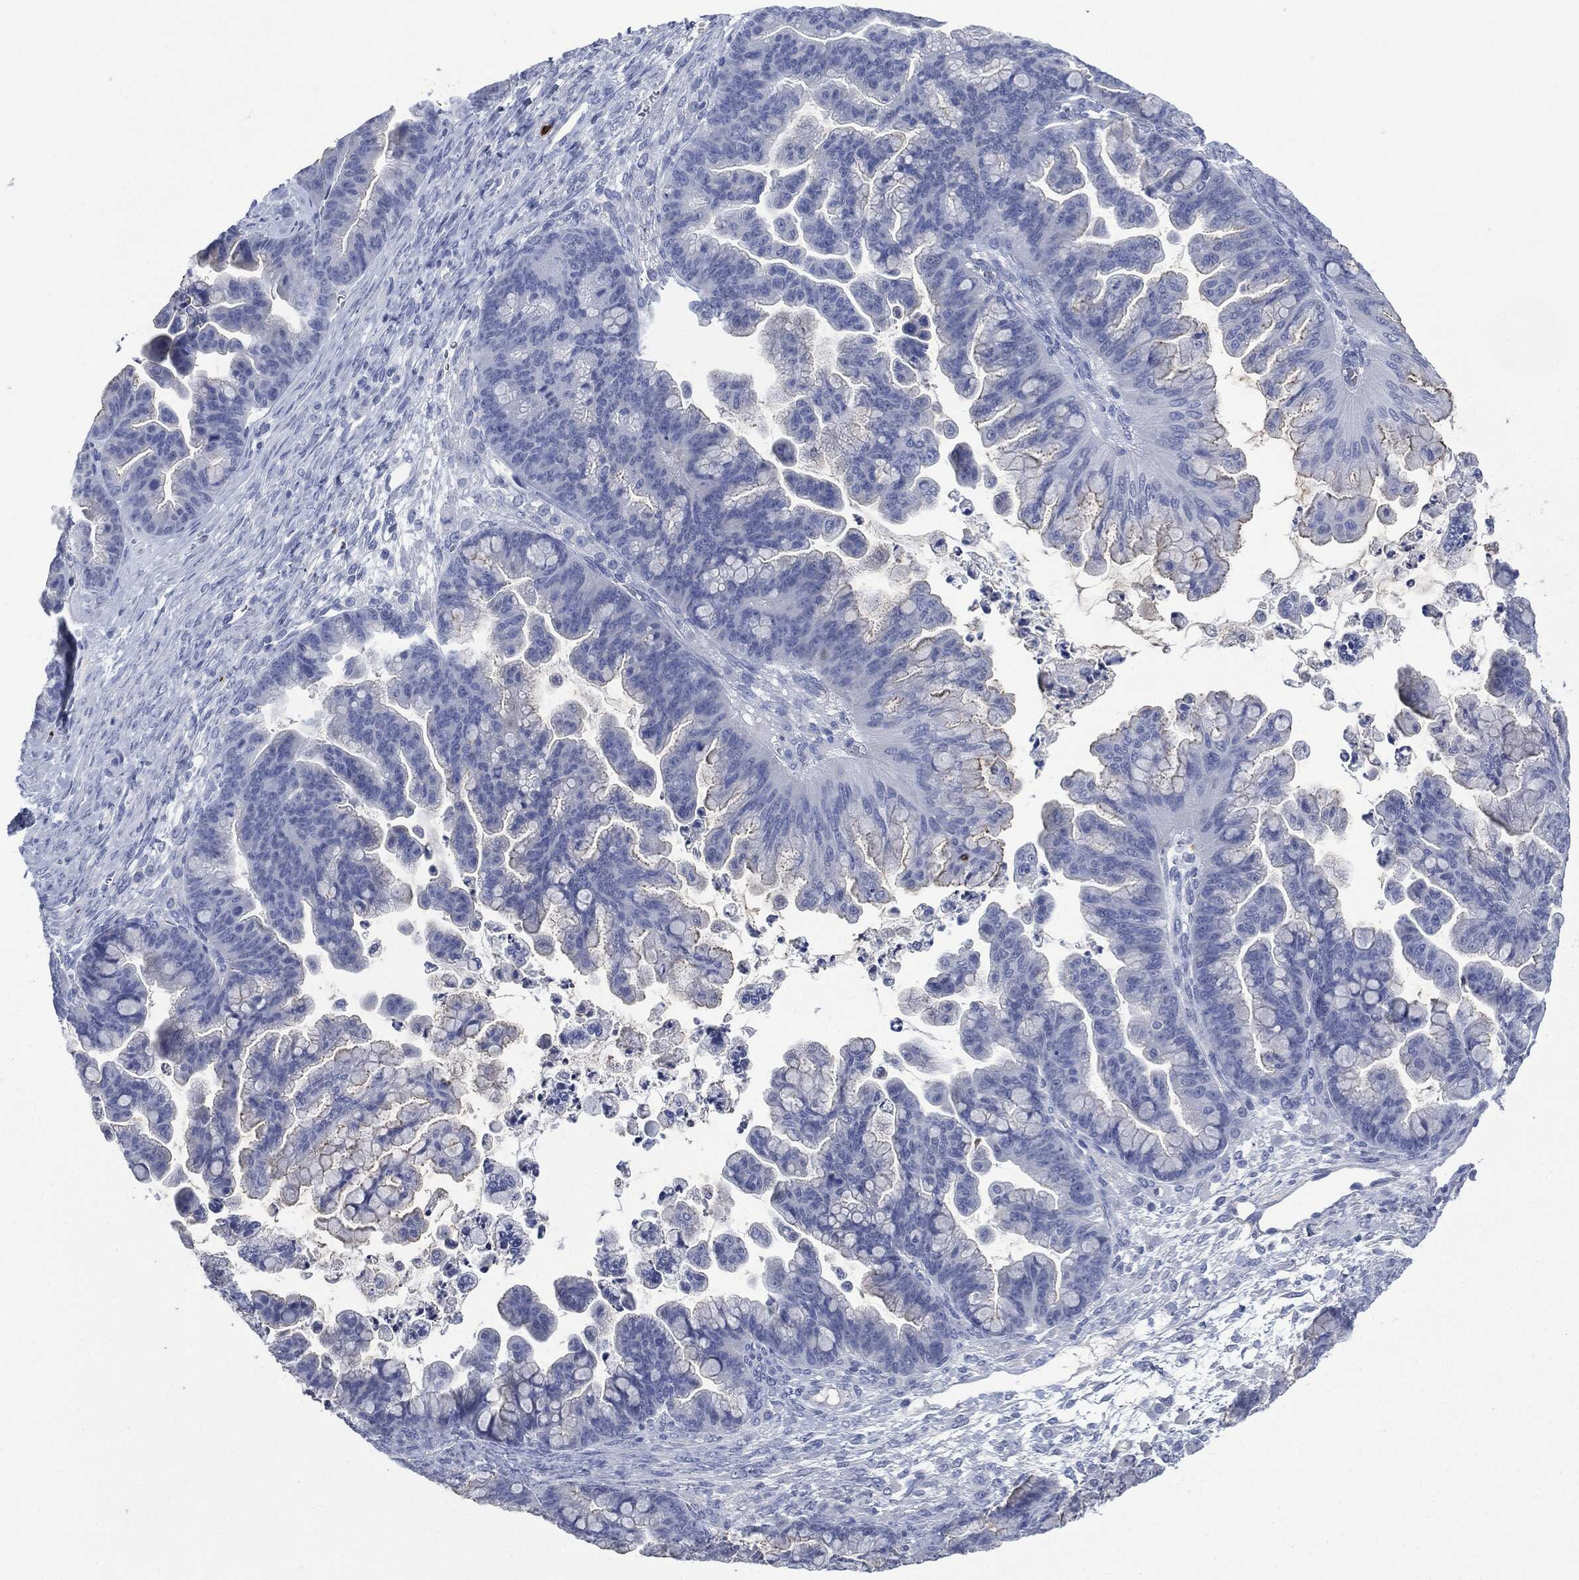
{"staining": {"intensity": "negative", "quantity": "none", "location": "none"}, "tissue": "ovarian cancer", "cell_type": "Tumor cells", "image_type": "cancer", "snomed": [{"axis": "morphology", "description": "Cystadenocarcinoma, mucinous, NOS"}, {"axis": "topography", "description": "Ovary"}], "caption": "High magnification brightfield microscopy of ovarian cancer (mucinous cystadenocarcinoma) stained with DAB (brown) and counterstained with hematoxylin (blue): tumor cells show no significant positivity.", "gene": "CEACAM8", "patient": {"sex": "female", "age": 67}}